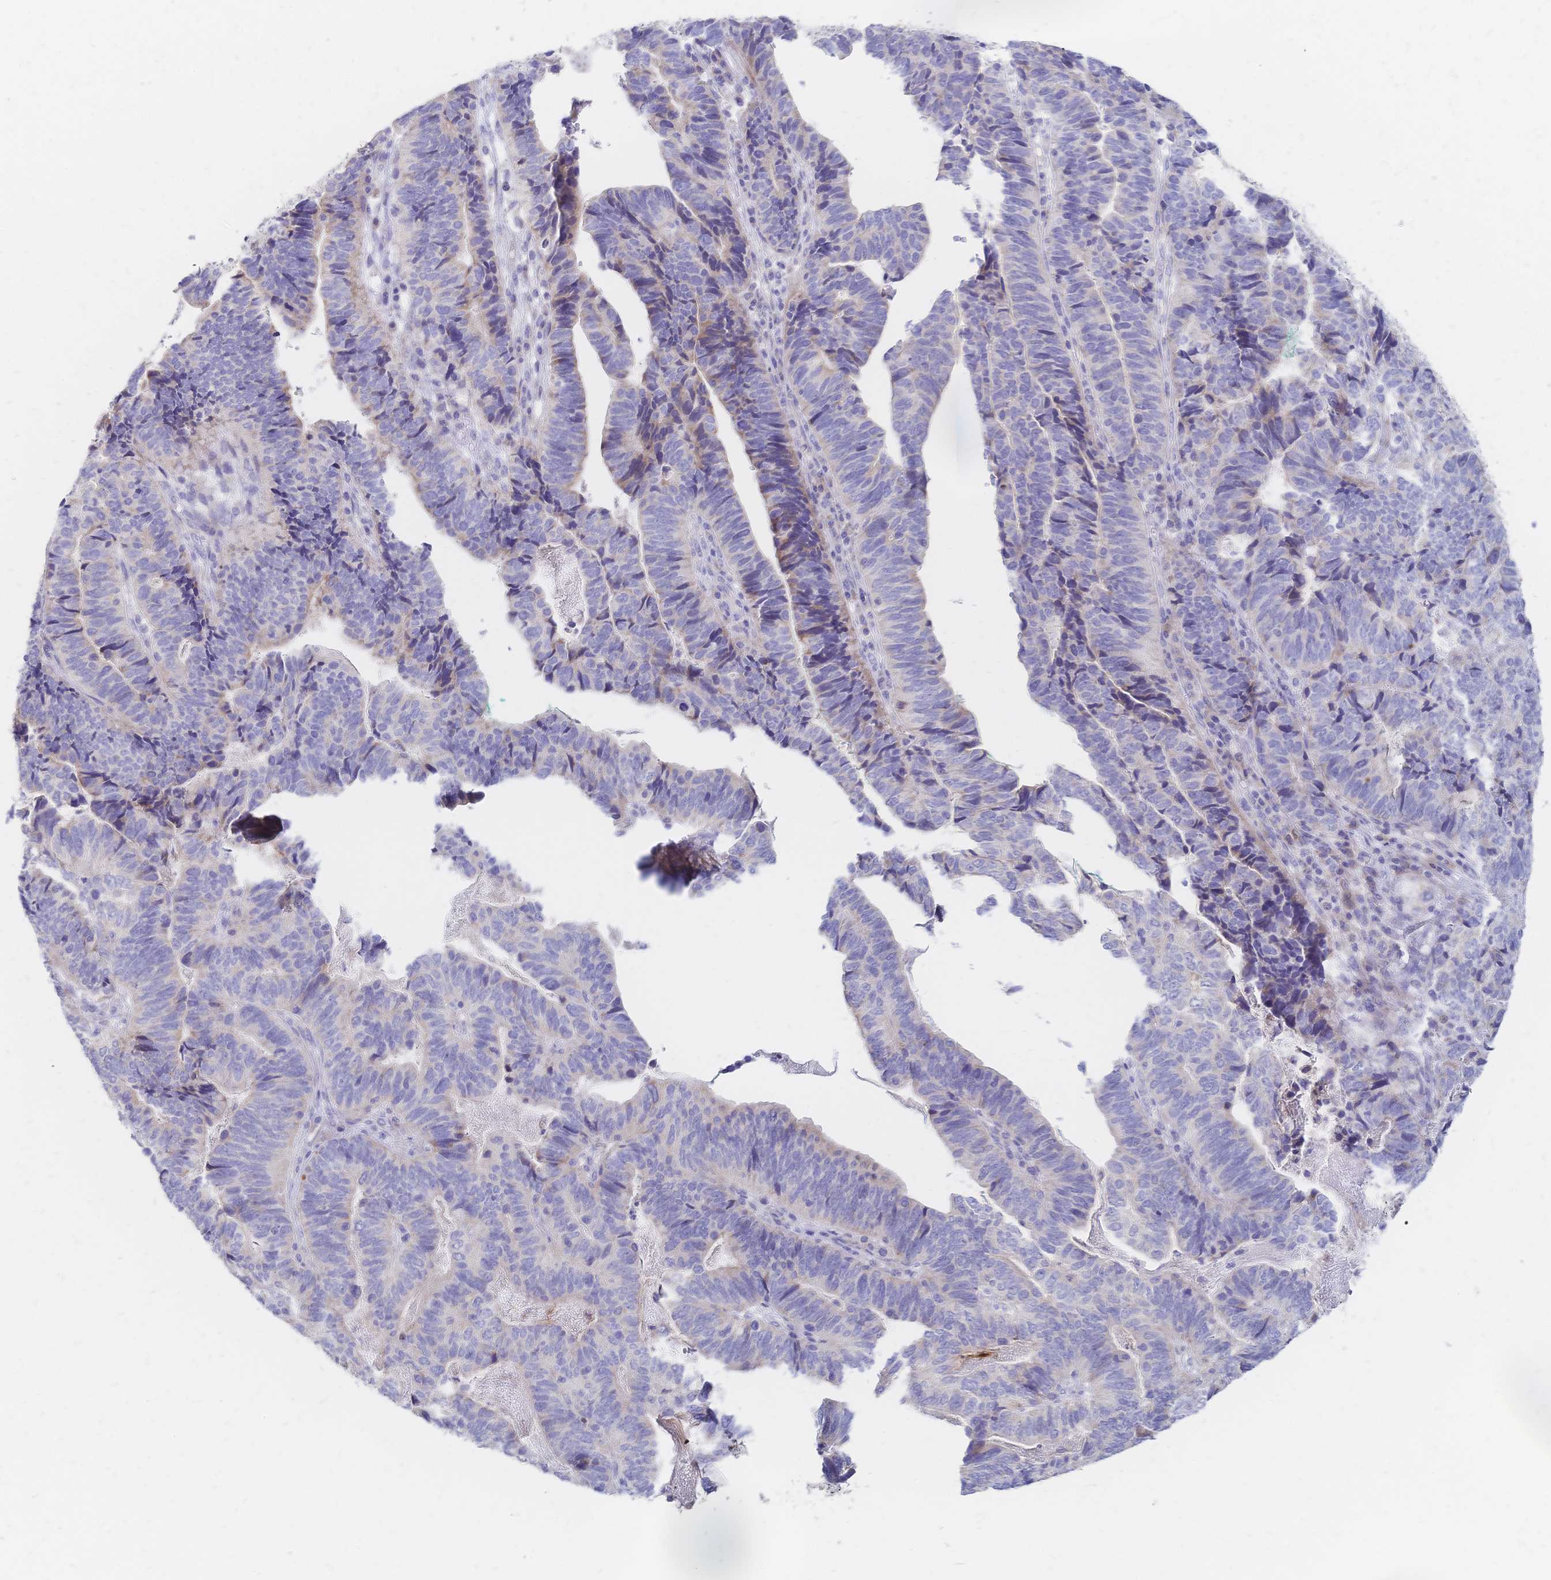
{"staining": {"intensity": "negative", "quantity": "none", "location": "none"}, "tissue": "stomach cancer", "cell_type": "Tumor cells", "image_type": "cancer", "snomed": [{"axis": "morphology", "description": "Adenocarcinoma, NOS"}, {"axis": "topography", "description": "Stomach, upper"}], "caption": "High power microscopy photomicrograph of an immunohistochemistry (IHC) histopathology image of stomach adenocarcinoma, revealing no significant staining in tumor cells.", "gene": "VWC2L", "patient": {"sex": "female", "age": 67}}